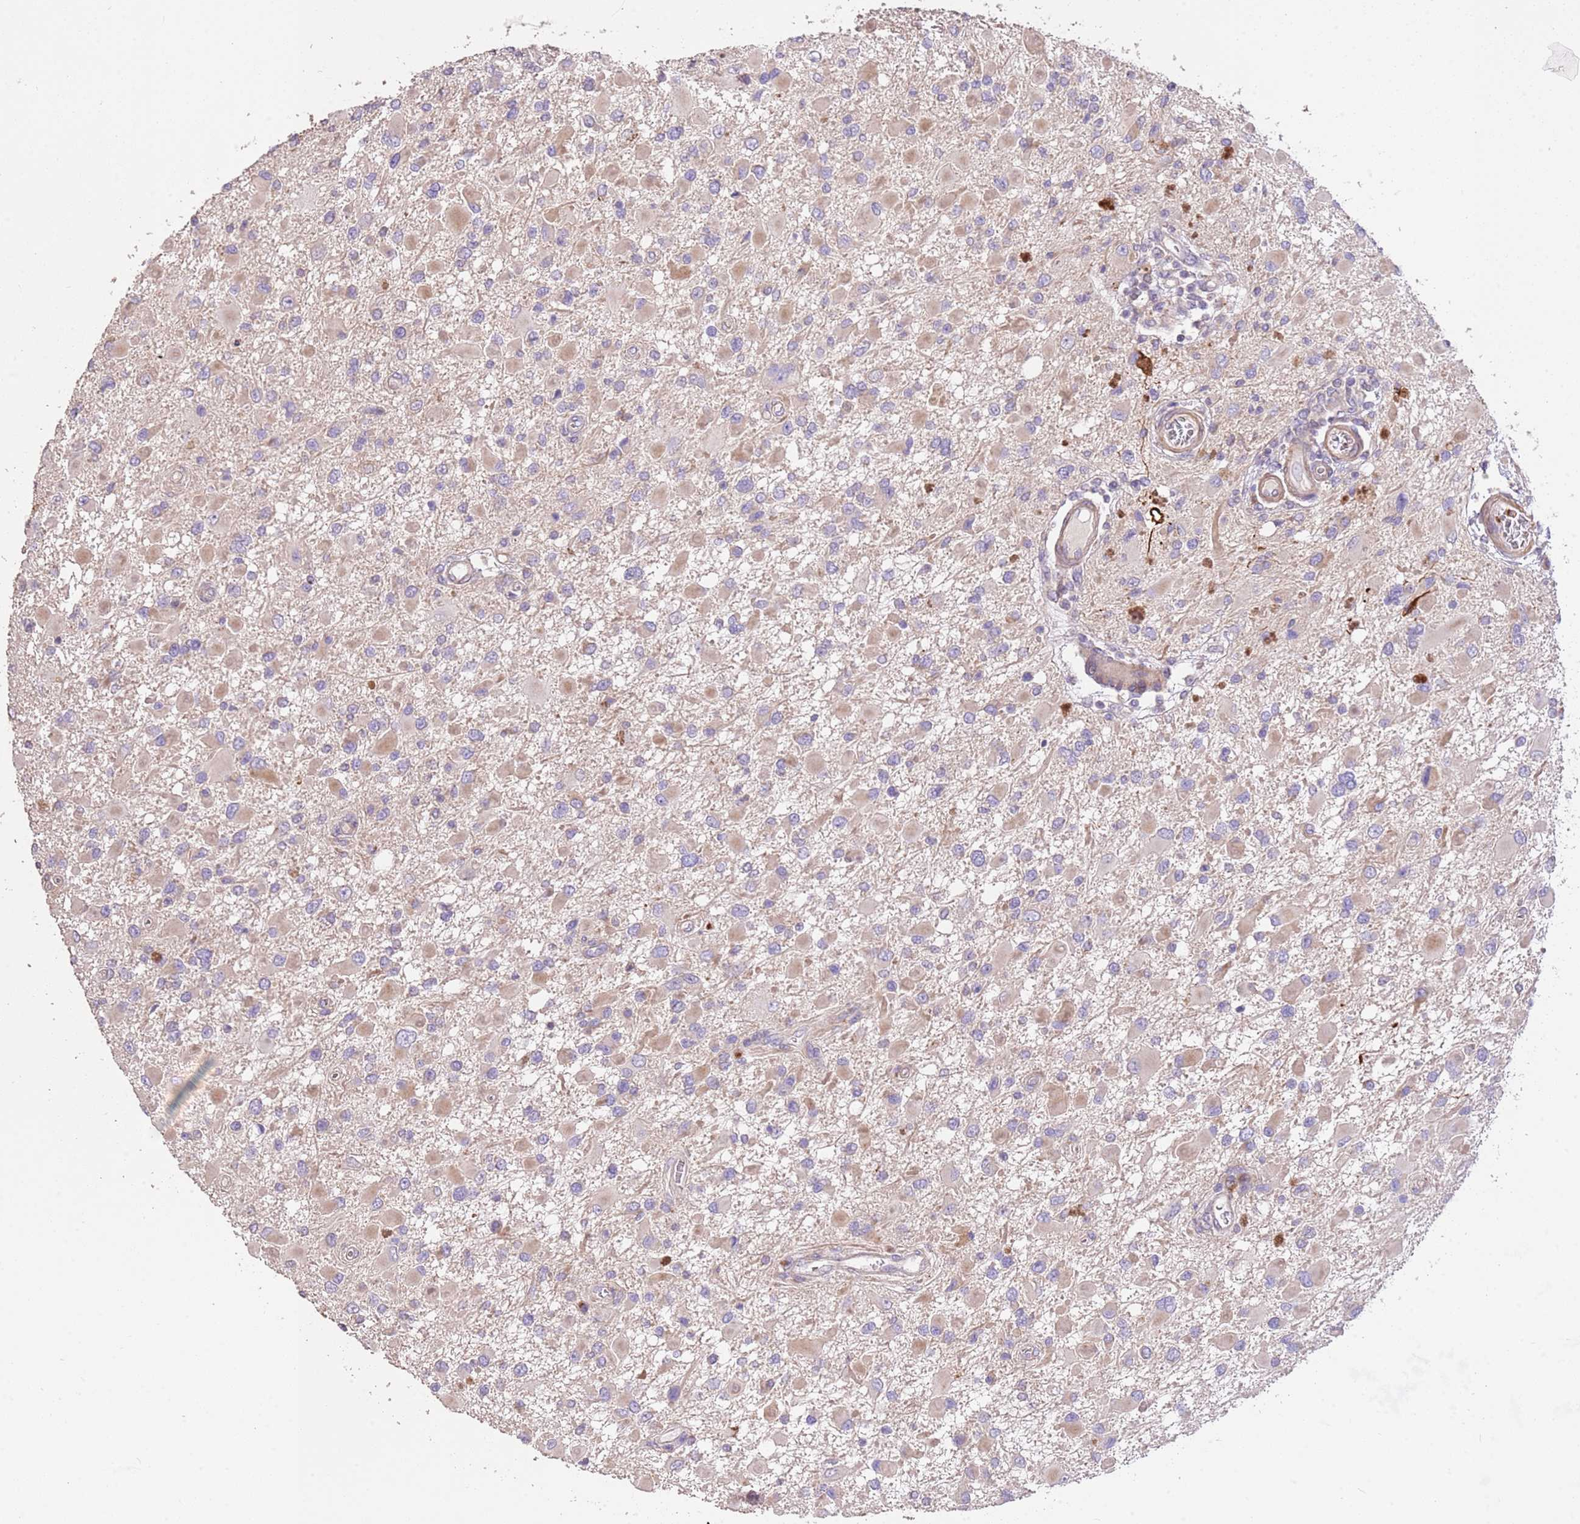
{"staining": {"intensity": "weak", "quantity": "<25%", "location": "cytoplasmic/membranous"}, "tissue": "glioma", "cell_type": "Tumor cells", "image_type": "cancer", "snomed": [{"axis": "morphology", "description": "Glioma, malignant, High grade"}, {"axis": "topography", "description": "Brain"}], "caption": "This photomicrograph is of high-grade glioma (malignant) stained with immunohistochemistry to label a protein in brown with the nuclei are counter-stained blue. There is no expression in tumor cells.", "gene": "PIGA", "patient": {"sex": "male", "age": 53}}